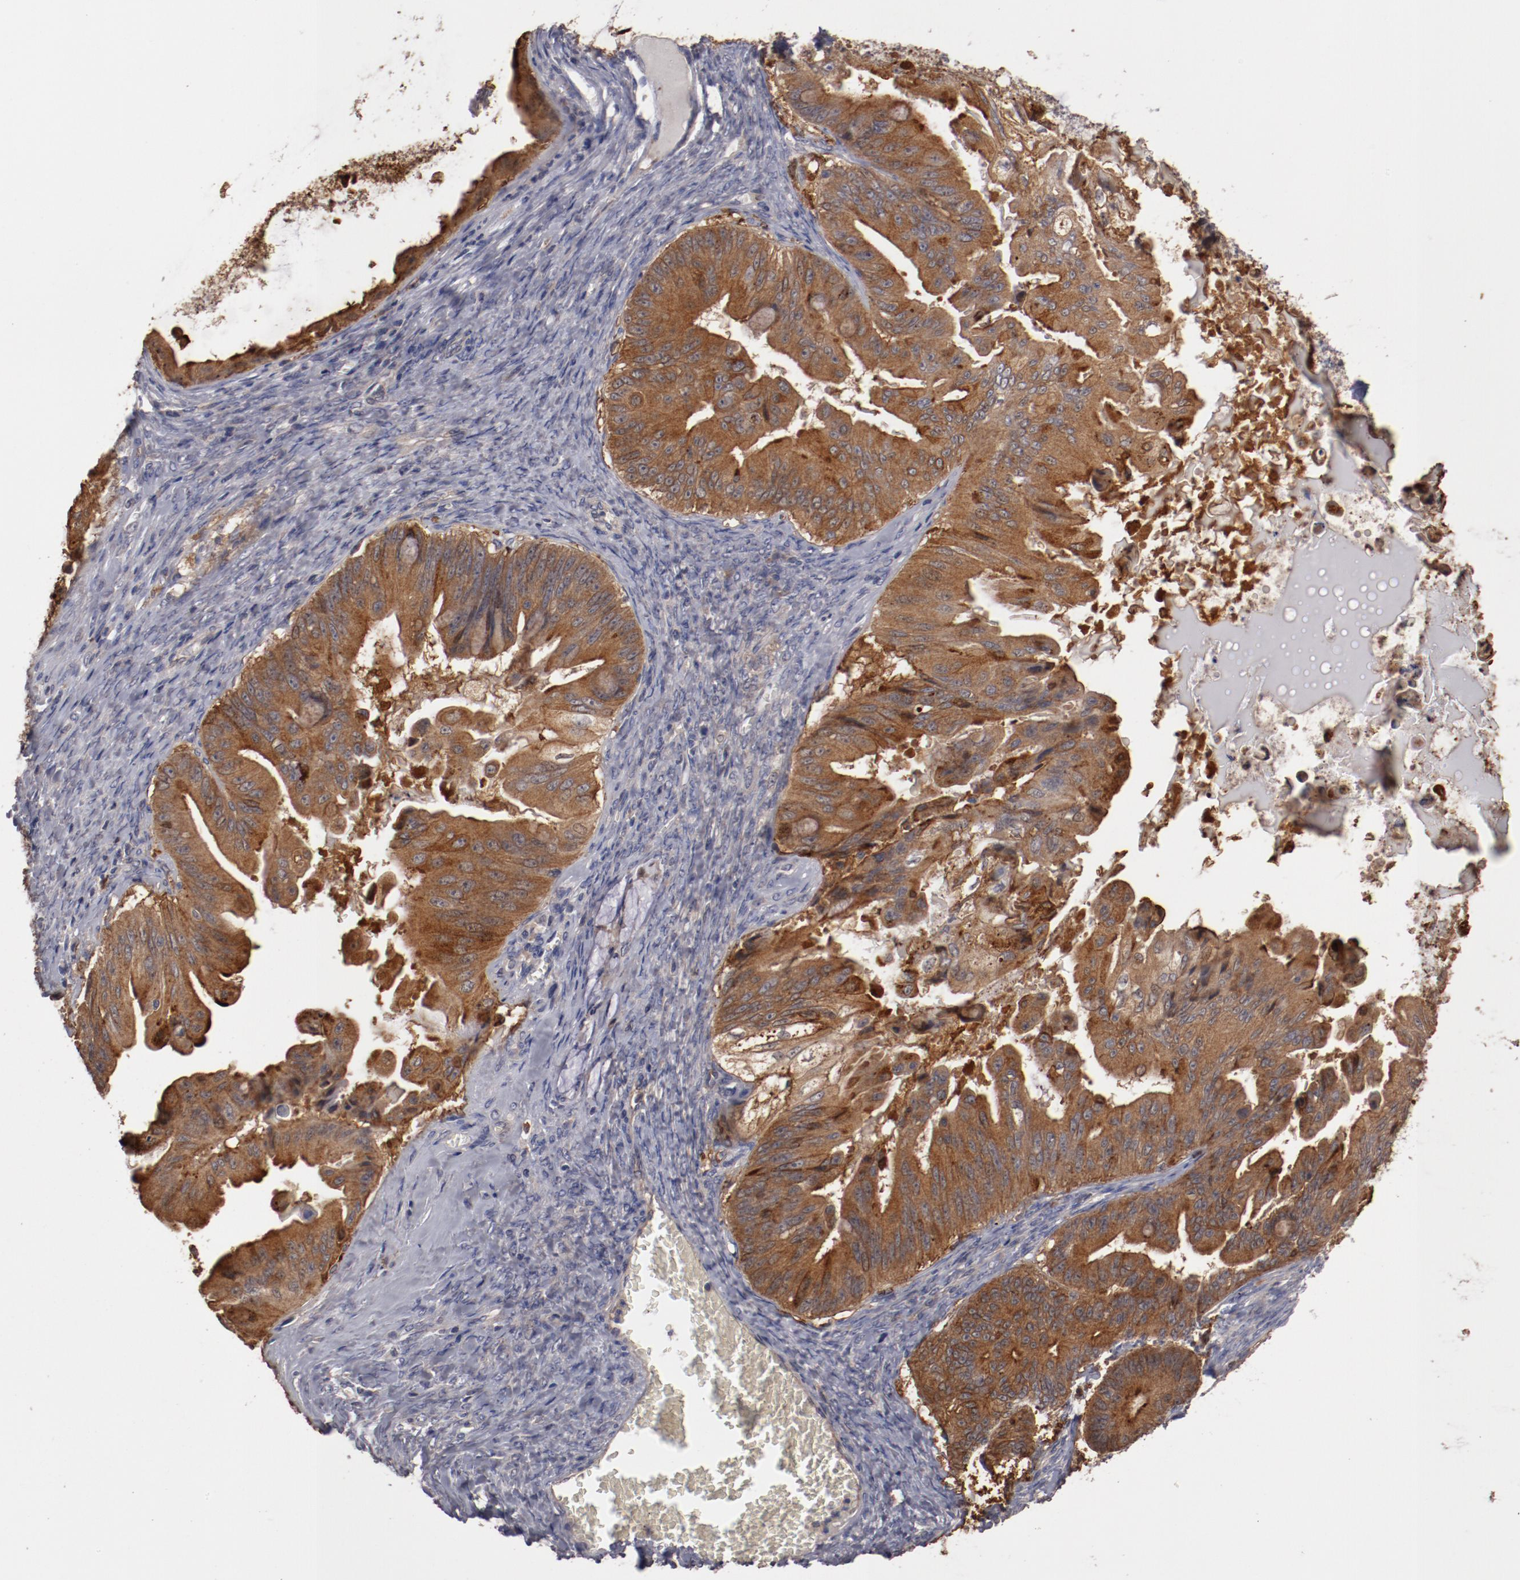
{"staining": {"intensity": "strong", "quantity": ">75%", "location": "cytoplasmic/membranous"}, "tissue": "ovarian cancer", "cell_type": "Tumor cells", "image_type": "cancer", "snomed": [{"axis": "morphology", "description": "Cystadenocarcinoma, mucinous, NOS"}, {"axis": "topography", "description": "Ovary"}], "caption": "Ovarian cancer (mucinous cystadenocarcinoma) stained with a brown dye reveals strong cytoplasmic/membranous positive staining in approximately >75% of tumor cells.", "gene": "LRRC75B", "patient": {"sex": "female", "age": 37}}